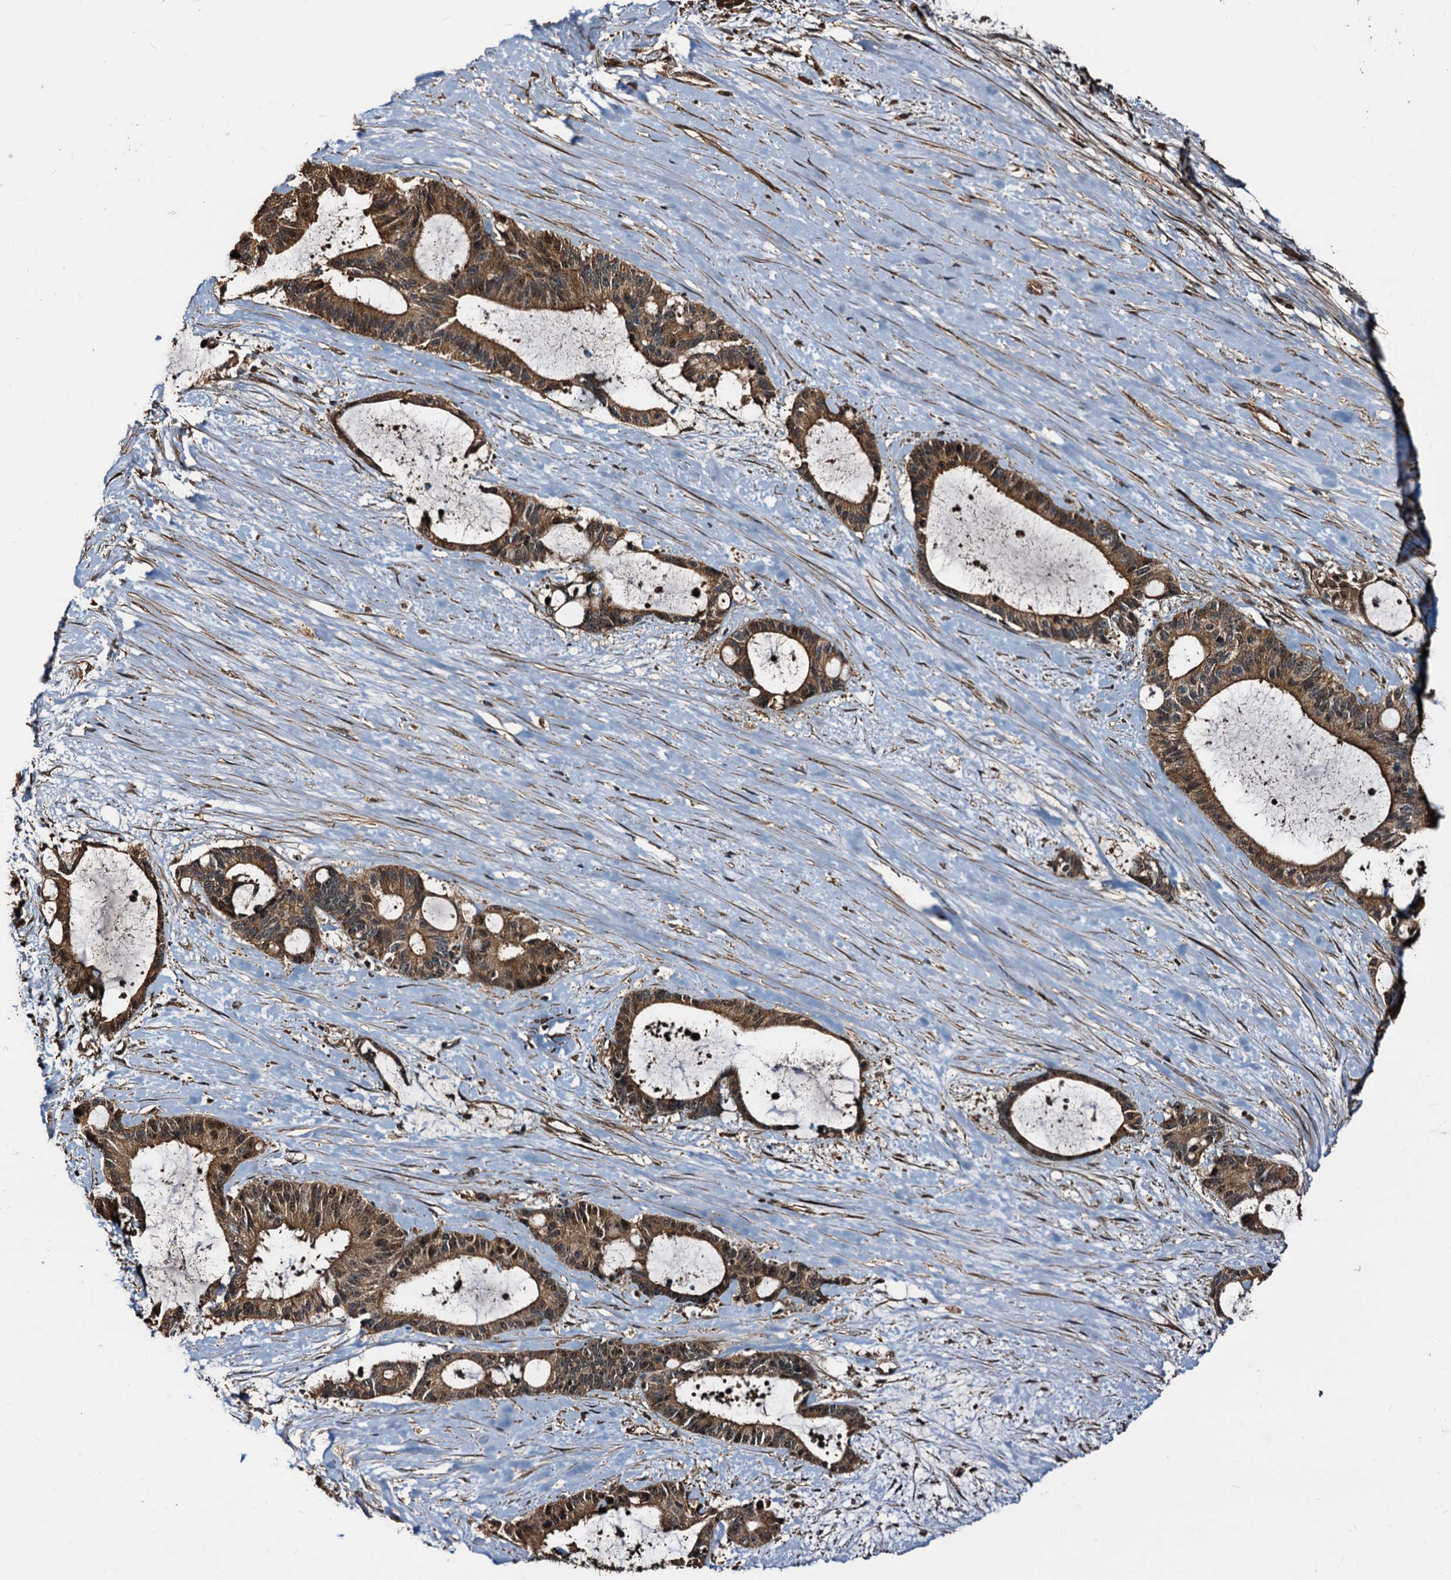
{"staining": {"intensity": "moderate", "quantity": ">75%", "location": "cytoplasmic/membranous,nuclear"}, "tissue": "liver cancer", "cell_type": "Tumor cells", "image_type": "cancer", "snomed": [{"axis": "morphology", "description": "Normal tissue, NOS"}, {"axis": "morphology", "description": "Cholangiocarcinoma"}, {"axis": "topography", "description": "Liver"}, {"axis": "topography", "description": "Peripheral nerve tissue"}], "caption": "Immunohistochemical staining of human liver cancer shows moderate cytoplasmic/membranous and nuclear protein staining in approximately >75% of tumor cells. Immunohistochemistry (ihc) stains the protein of interest in brown and the nuclei are stained blue.", "gene": "PEX5", "patient": {"sex": "female", "age": 73}}